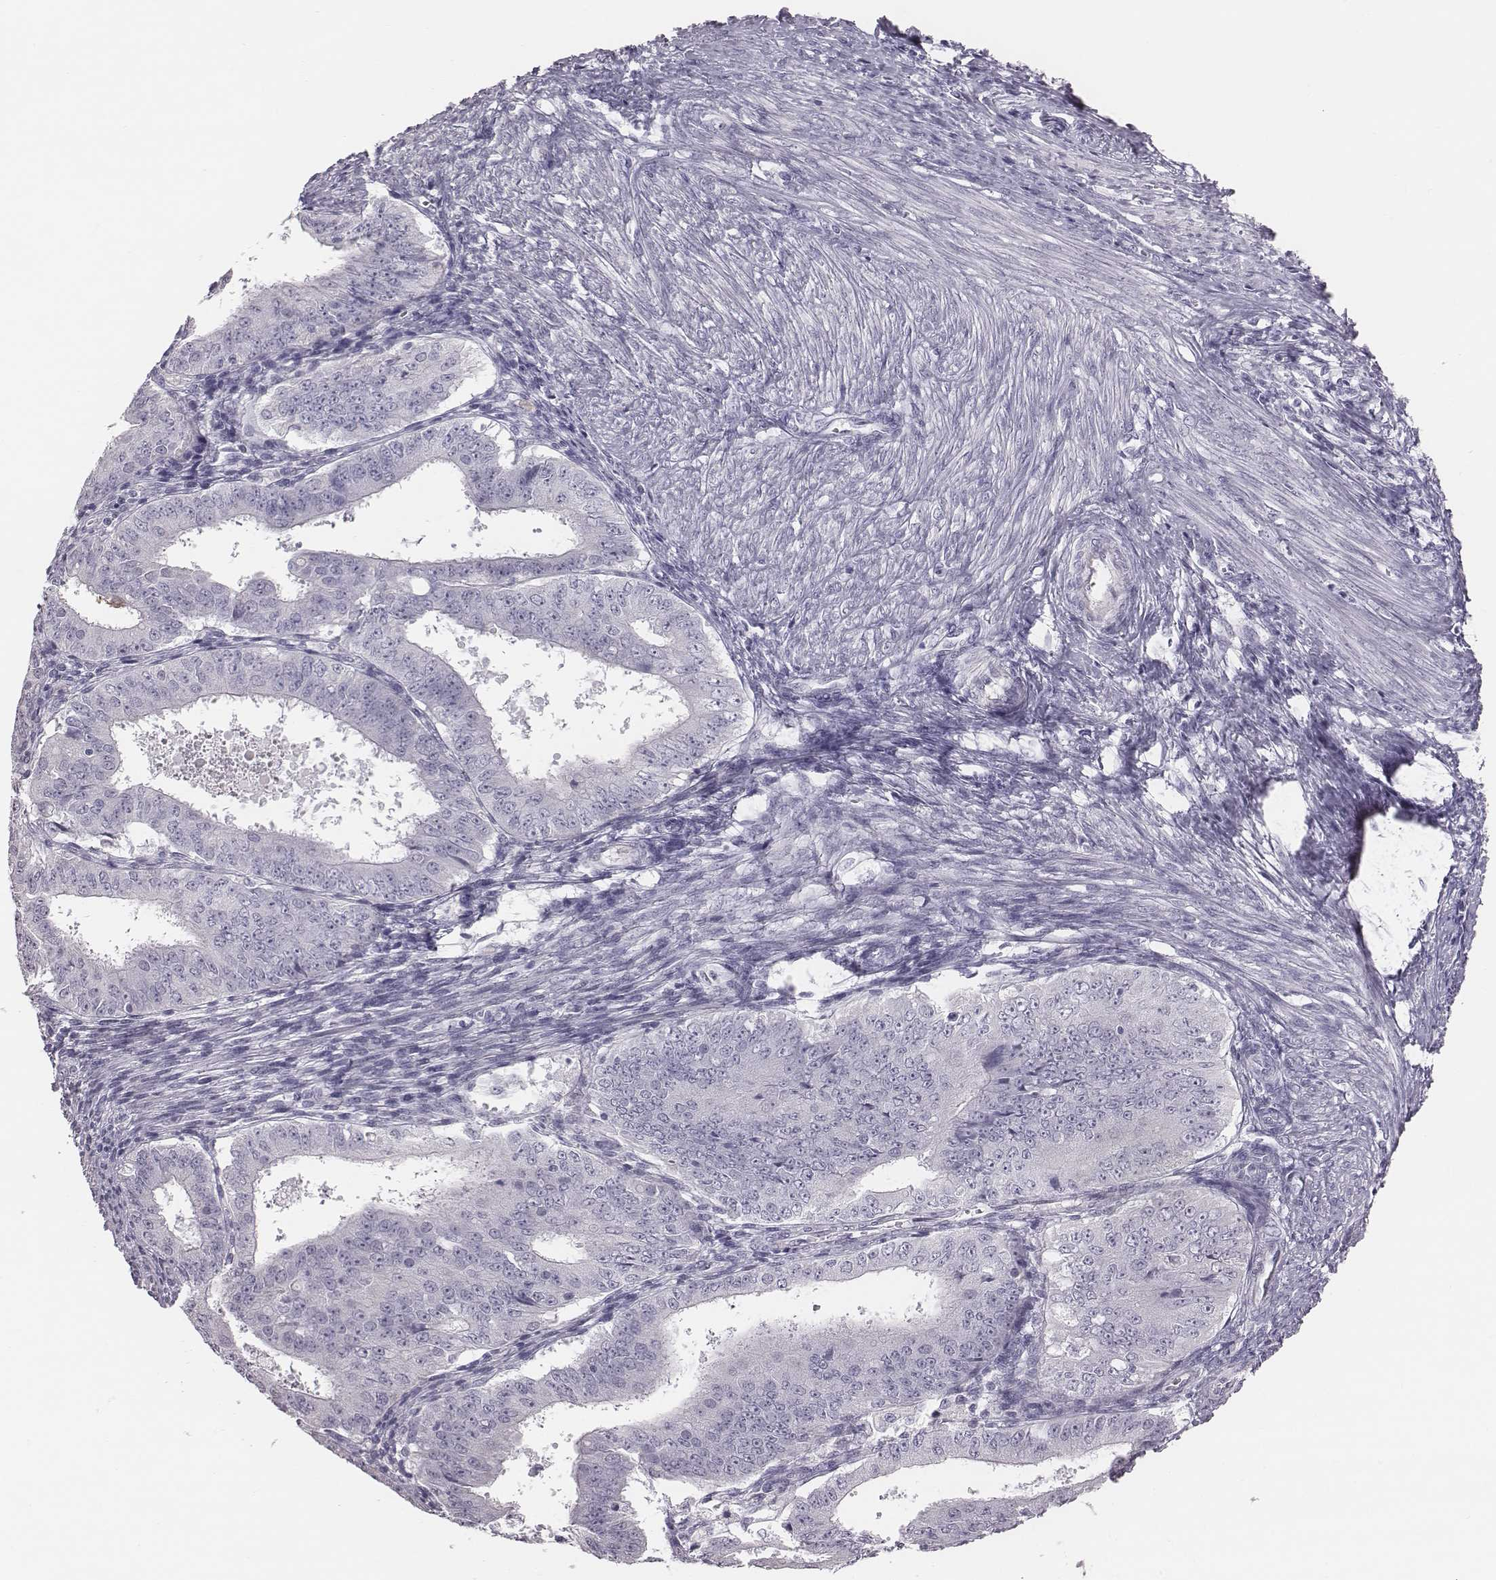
{"staining": {"intensity": "negative", "quantity": "none", "location": "none"}, "tissue": "ovarian cancer", "cell_type": "Tumor cells", "image_type": "cancer", "snomed": [{"axis": "morphology", "description": "Carcinoma, endometroid"}, {"axis": "topography", "description": "Ovary"}], "caption": "The micrograph demonstrates no significant expression in tumor cells of endometroid carcinoma (ovarian).", "gene": "C6orf58", "patient": {"sex": "female", "age": 42}}